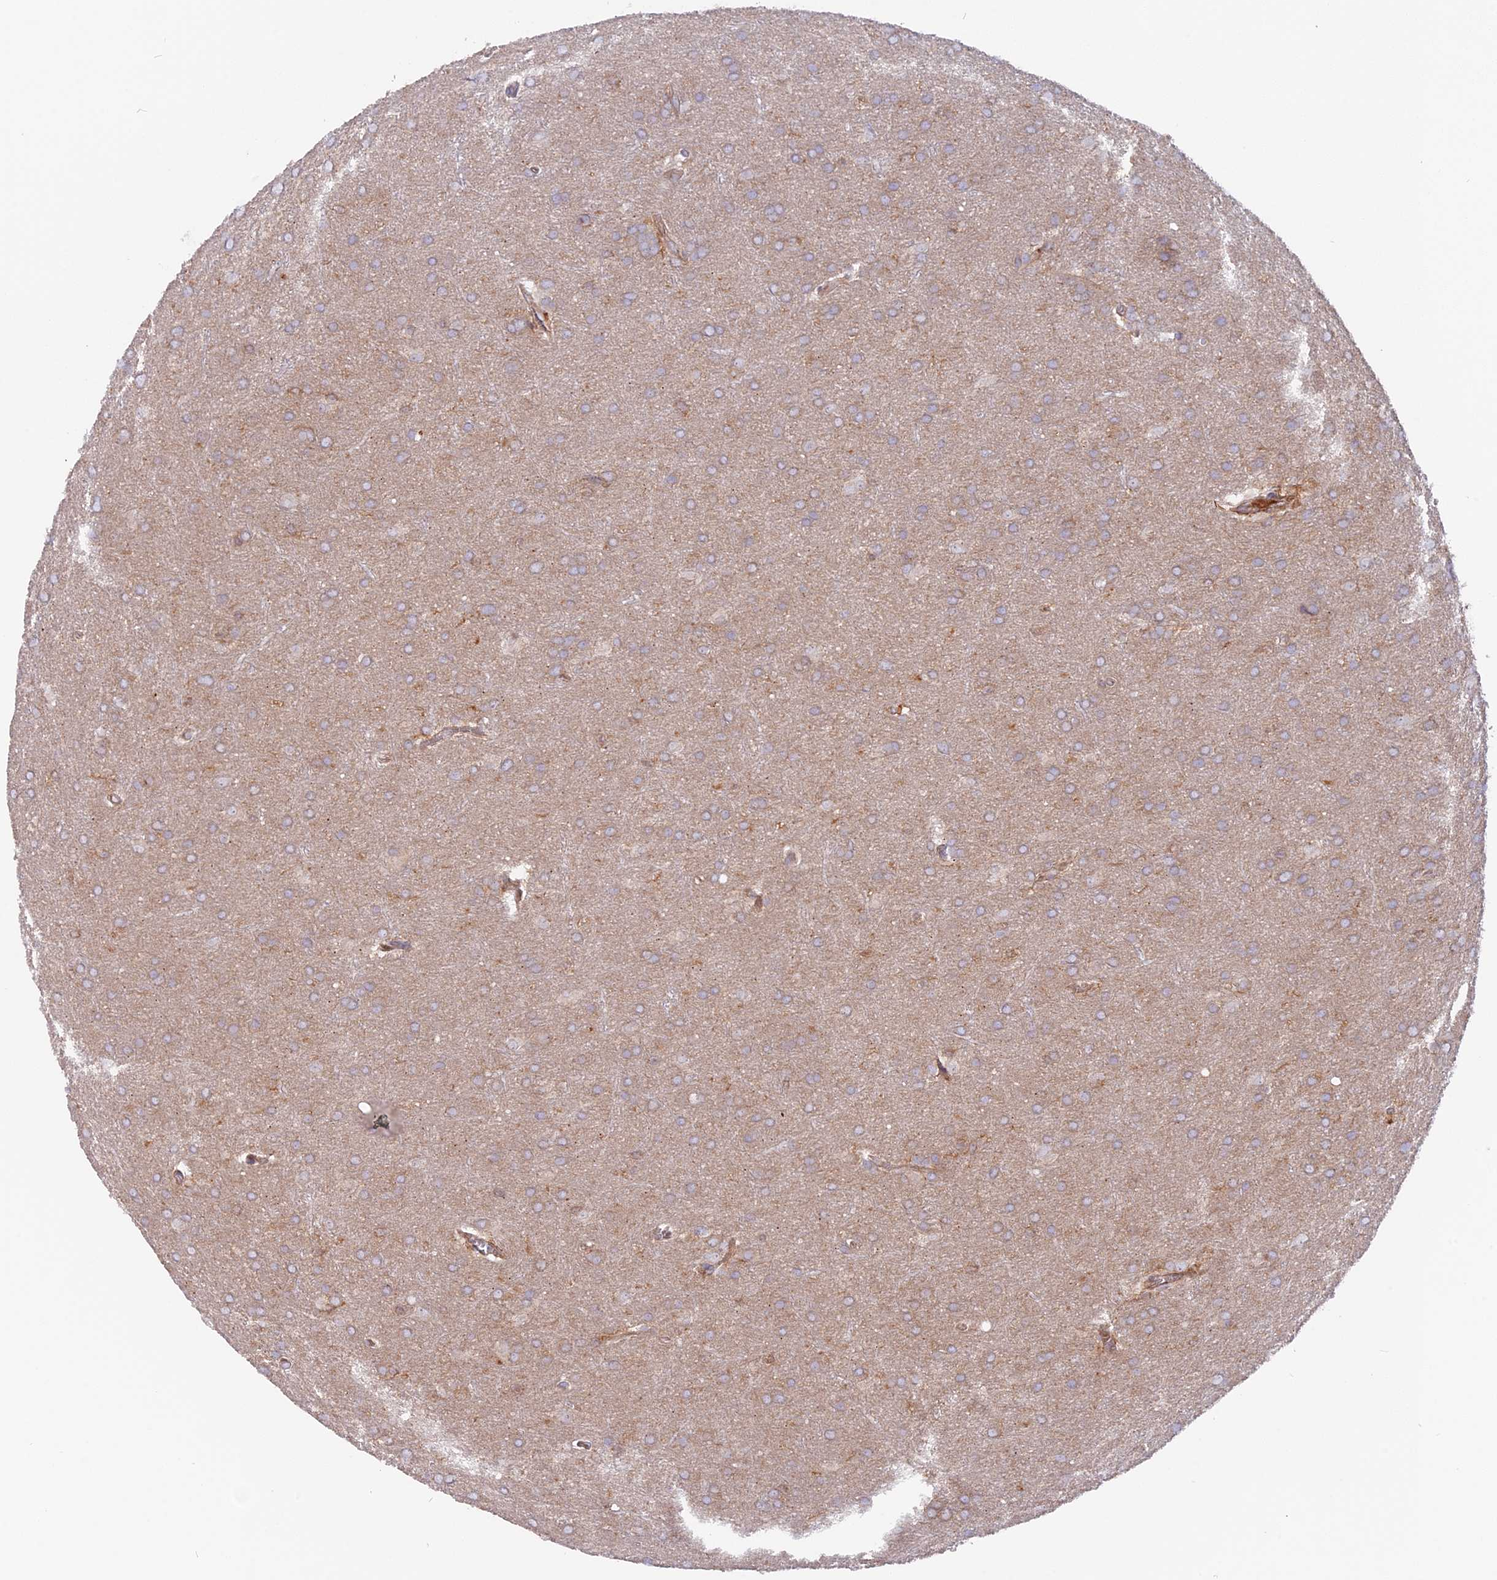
{"staining": {"intensity": "weak", "quantity": "25%-75%", "location": "cytoplasmic/membranous"}, "tissue": "glioma", "cell_type": "Tumor cells", "image_type": "cancer", "snomed": [{"axis": "morphology", "description": "Glioma, malignant, Low grade"}, {"axis": "topography", "description": "Brain"}], "caption": "This image shows immunohistochemistry (IHC) staining of human low-grade glioma (malignant), with low weak cytoplasmic/membranous staining in approximately 25%-75% of tumor cells.", "gene": "CPNE7", "patient": {"sex": "female", "age": 32}}